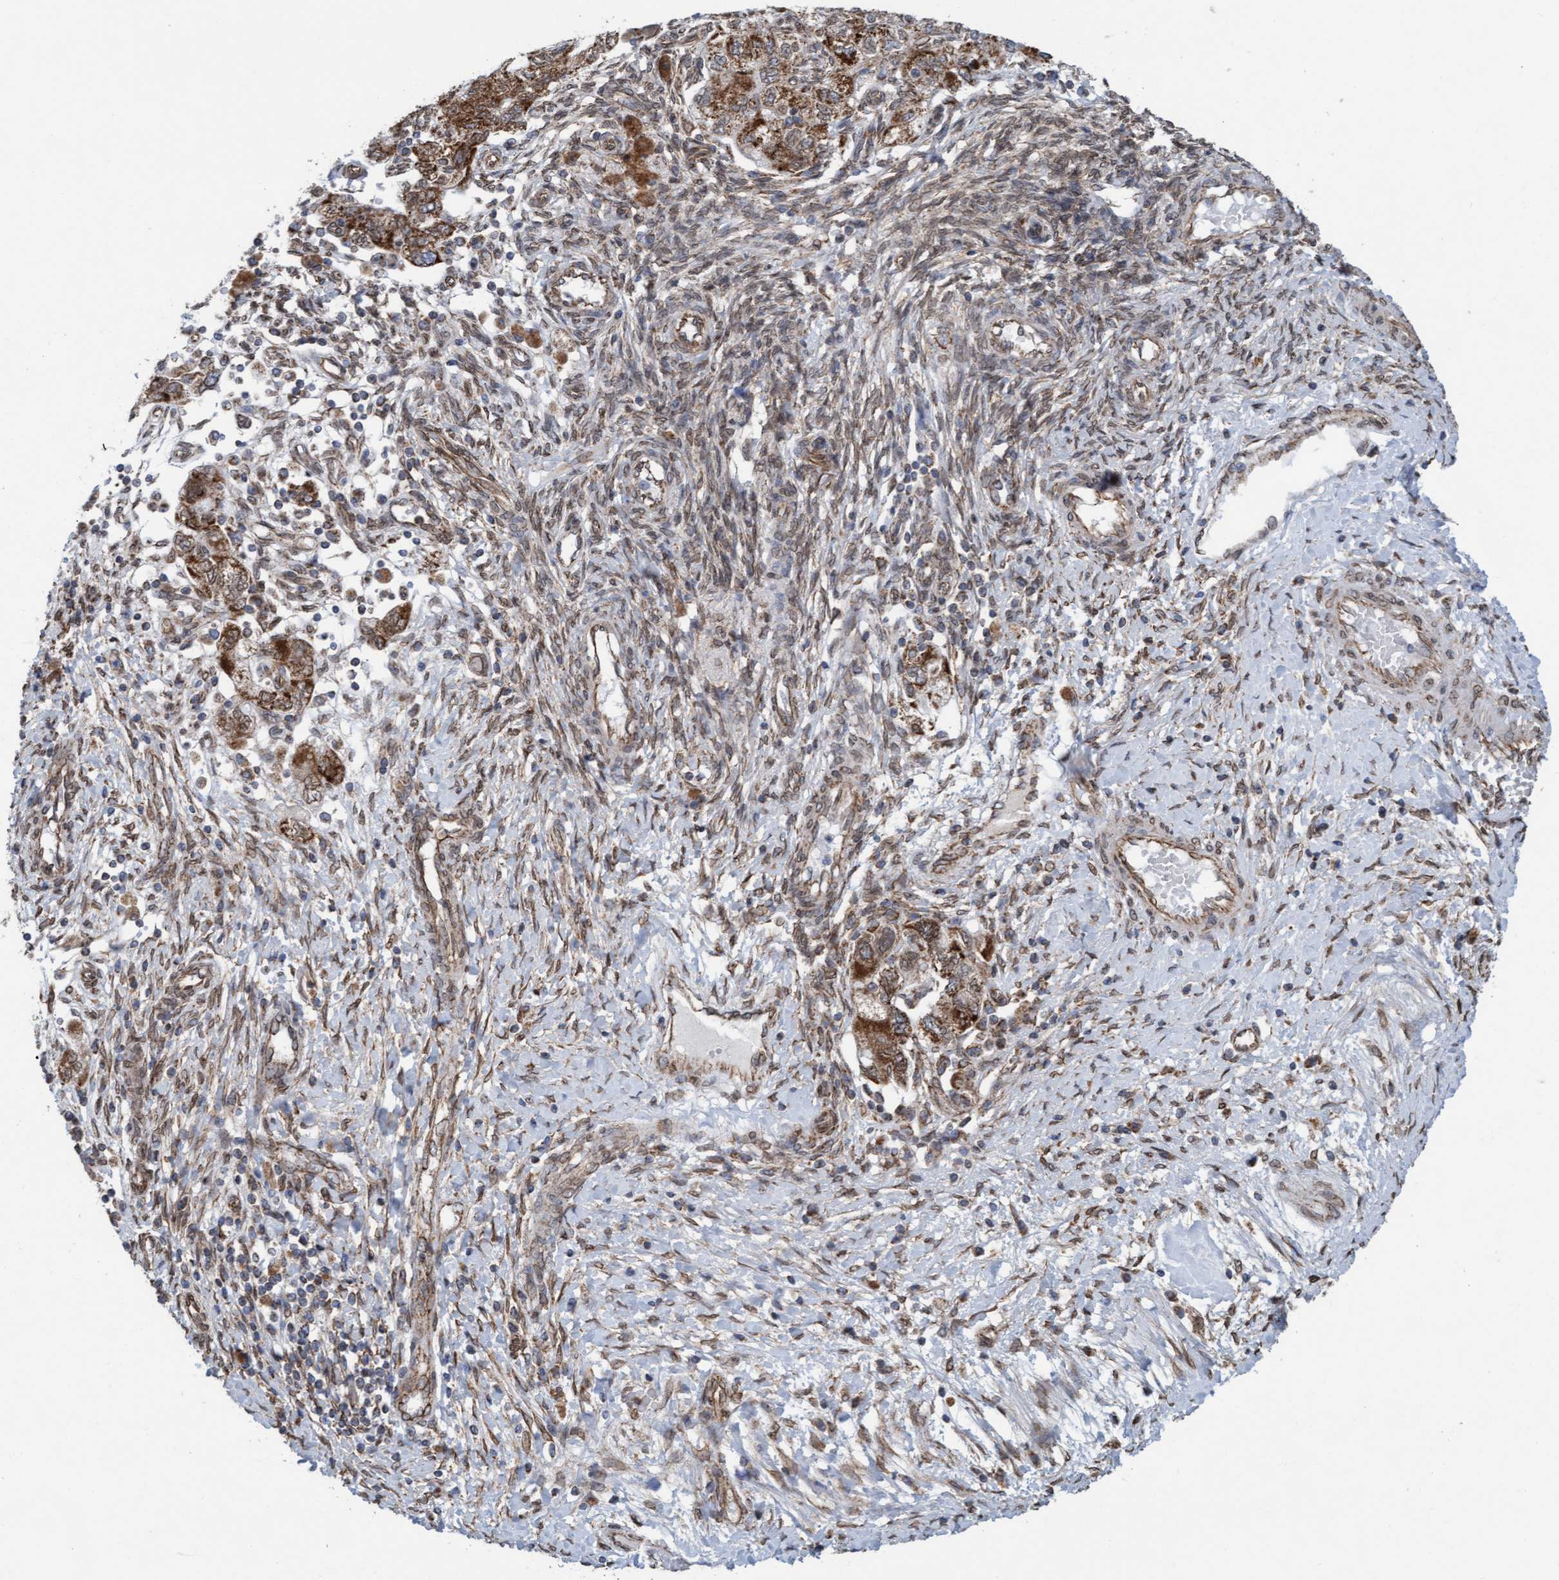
{"staining": {"intensity": "moderate", "quantity": ">75%", "location": "cytoplasmic/membranous"}, "tissue": "ovarian cancer", "cell_type": "Tumor cells", "image_type": "cancer", "snomed": [{"axis": "morphology", "description": "Carcinoma, NOS"}, {"axis": "morphology", "description": "Cystadenocarcinoma, serous, NOS"}, {"axis": "topography", "description": "Ovary"}], "caption": "High-power microscopy captured an IHC micrograph of ovarian serous cystadenocarcinoma, revealing moderate cytoplasmic/membranous positivity in about >75% of tumor cells.", "gene": "MRPS23", "patient": {"sex": "female", "age": 69}}